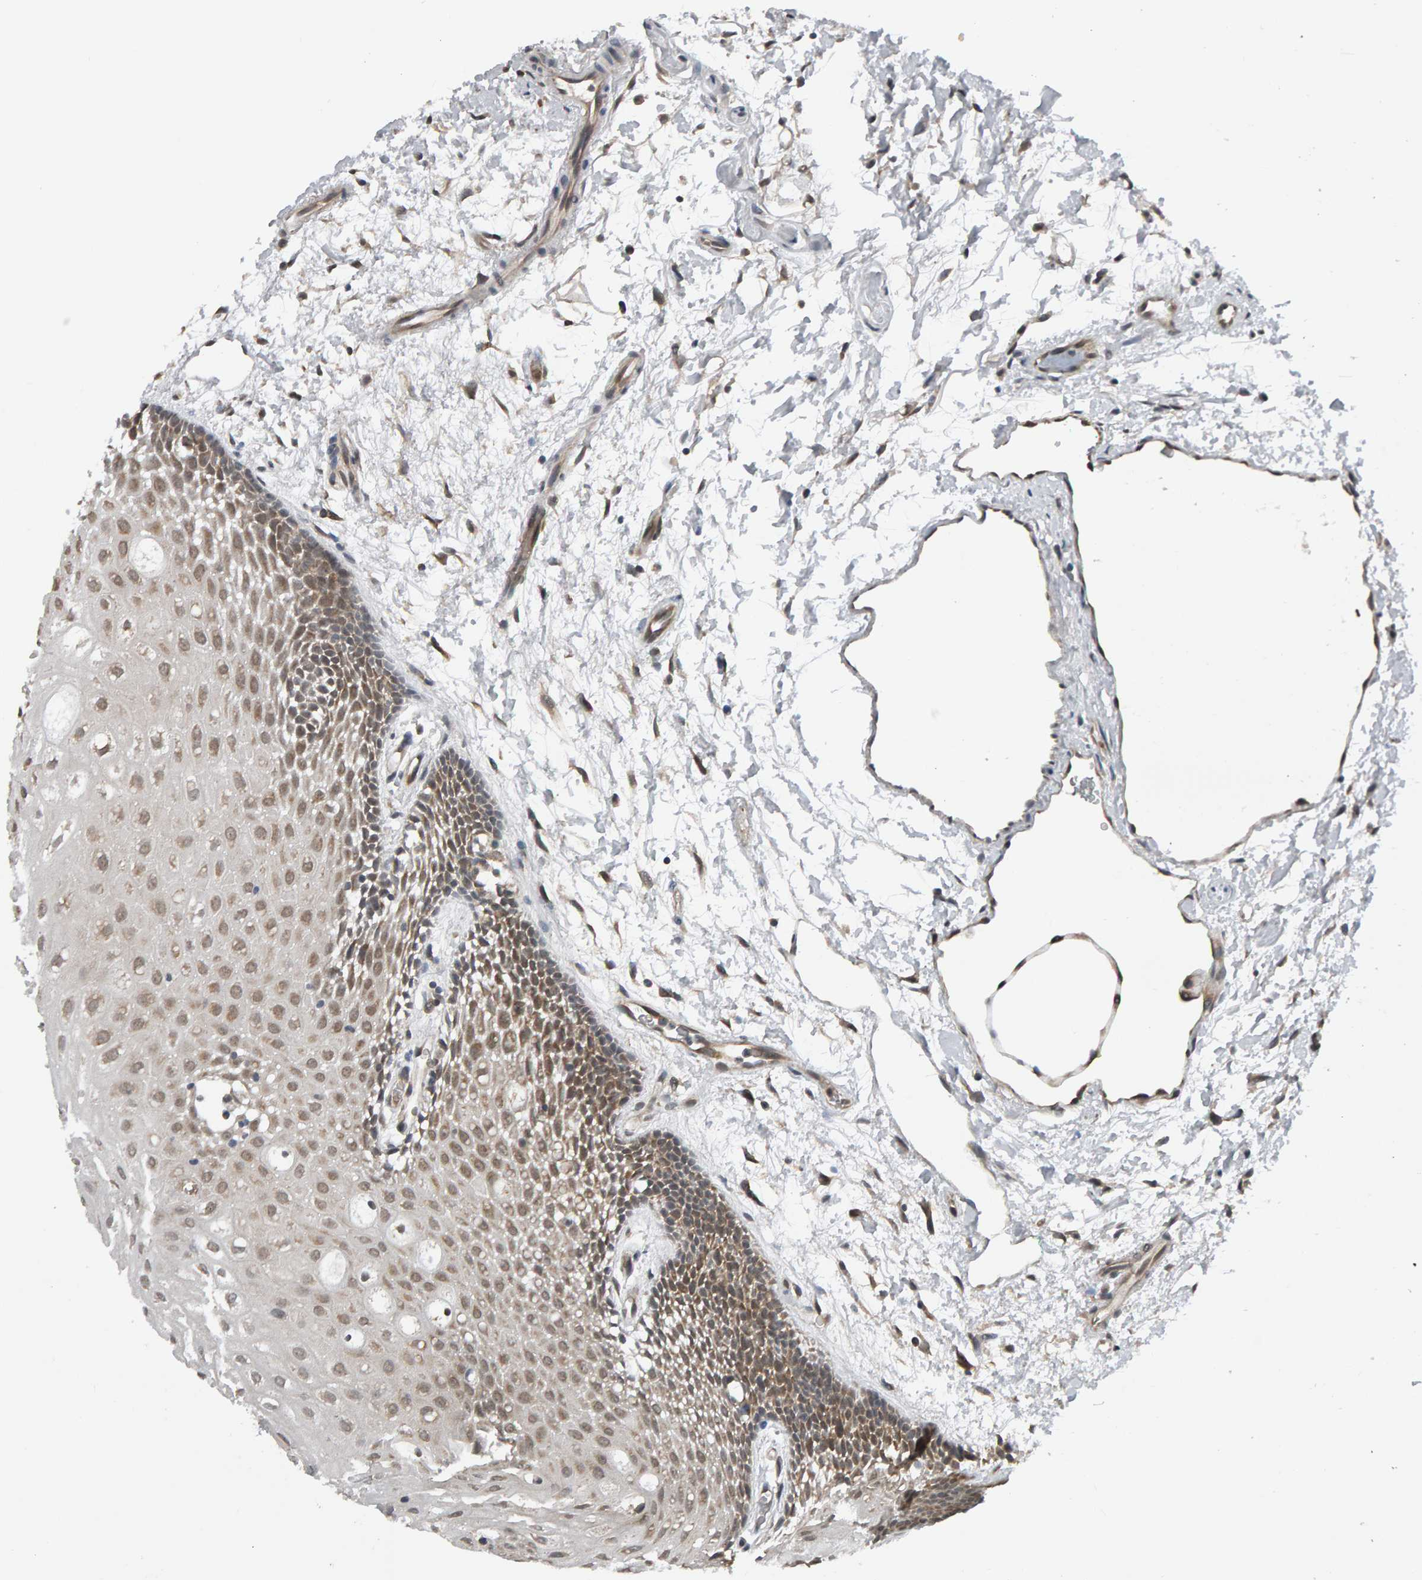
{"staining": {"intensity": "moderate", "quantity": "25%-75%", "location": "nuclear"}, "tissue": "oral mucosa", "cell_type": "Squamous epithelial cells", "image_type": "normal", "snomed": [{"axis": "morphology", "description": "Normal tissue, NOS"}, {"axis": "topography", "description": "Skeletal muscle"}, {"axis": "topography", "description": "Oral tissue"}, {"axis": "topography", "description": "Peripheral nerve tissue"}], "caption": "Benign oral mucosa displays moderate nuclear expression in about 25%-75% of squamous epithelial cells.", "gene": "COASY", "patient": {"sex": "female", "age": 84}}